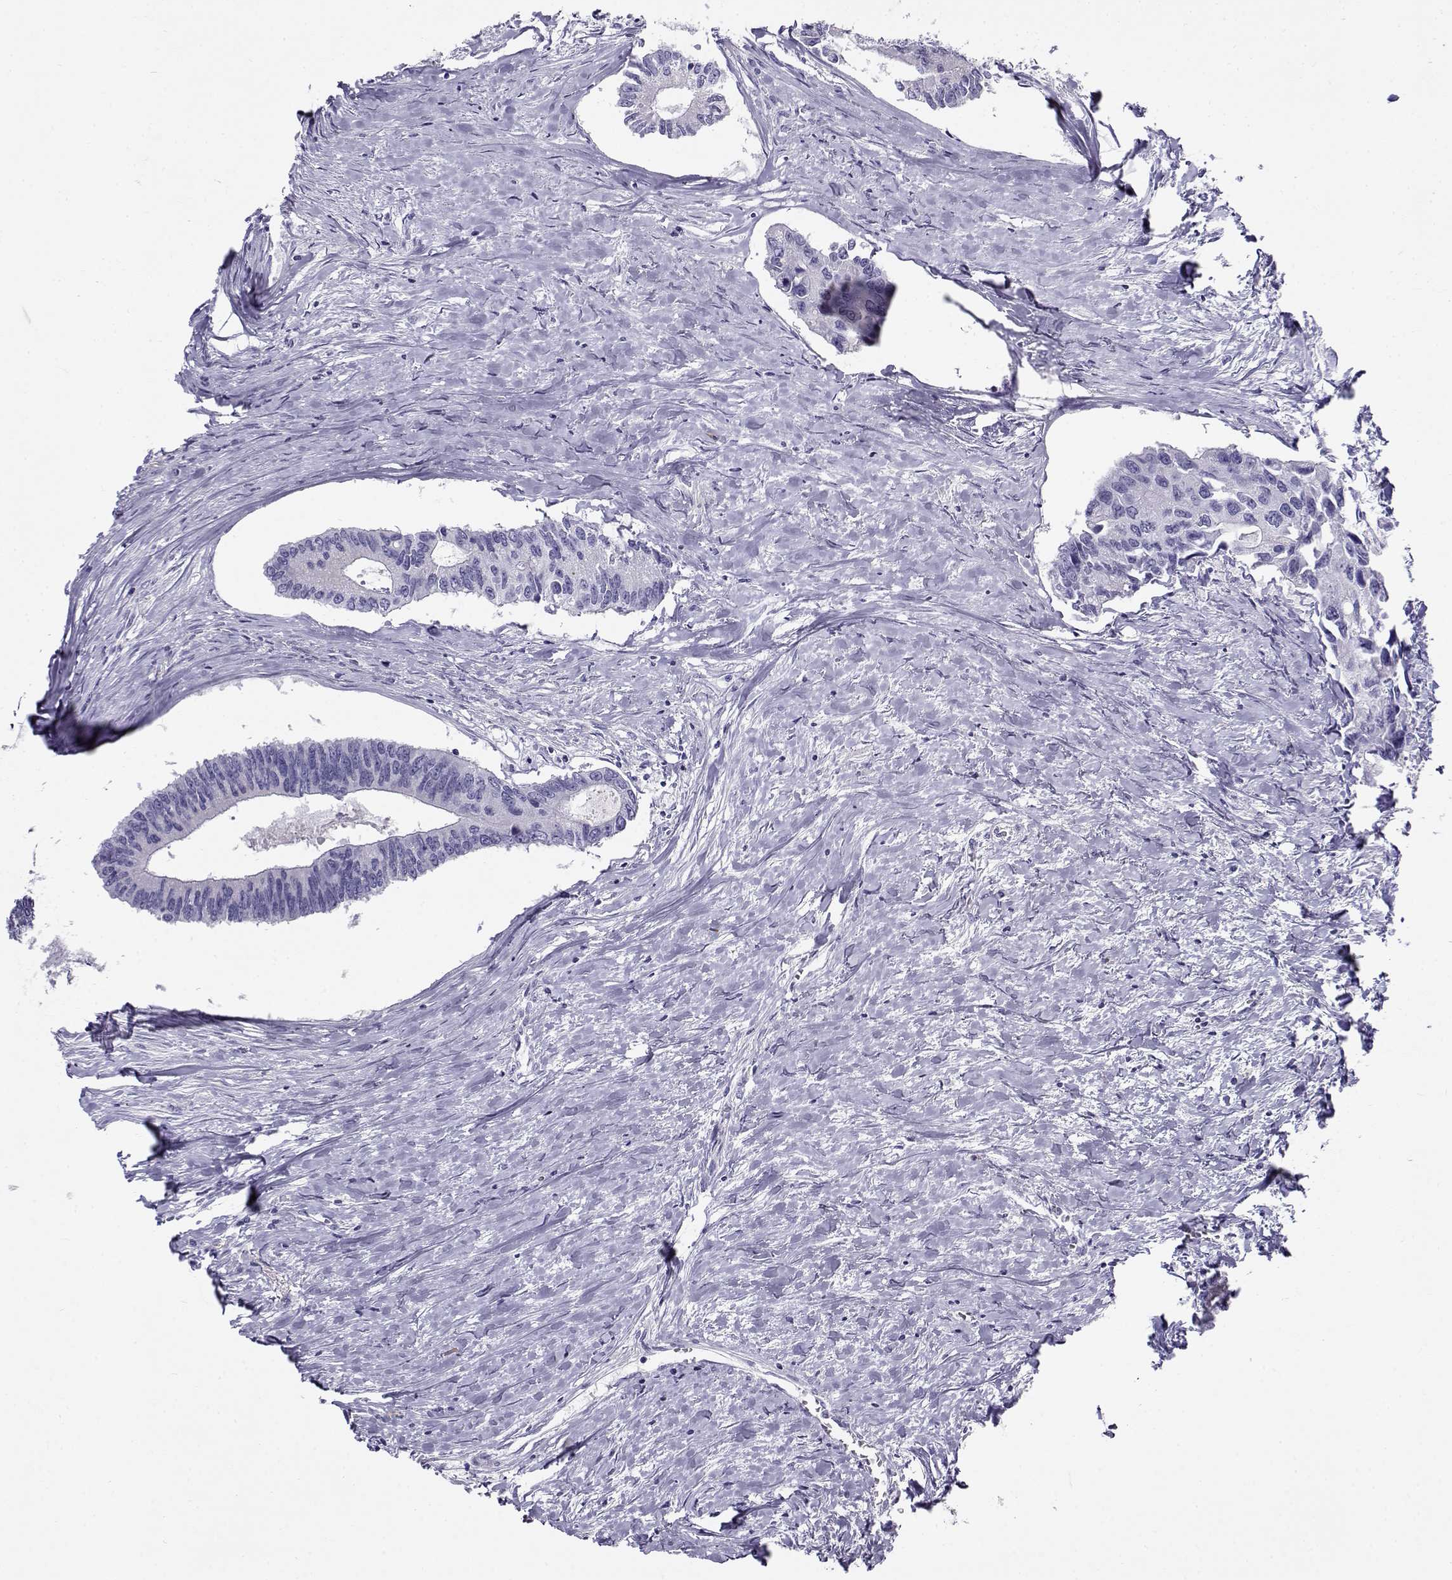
{"staining": {"intensity": "negative", "quantity": "none", "location": "none"}, "tissue": "colorectal cancer", "cell_type": "Tumor cells", "image_type": "cancer", "snomed": [{"axis": "morphology", "description": "Adenocarcinoma, NOS"}, {"axis": "topography", "description": "Colon"}], "caption": "Immunohistochemistry micrograph of neoplastic tissue: adenocarcinoma (colorectal) stained with DAB (3,3'-diaminobenzidine) exhibits no significant protein expression in tumor cells.", "gene": "CABS1", "patient": {"sex": "male", "age": 53}}